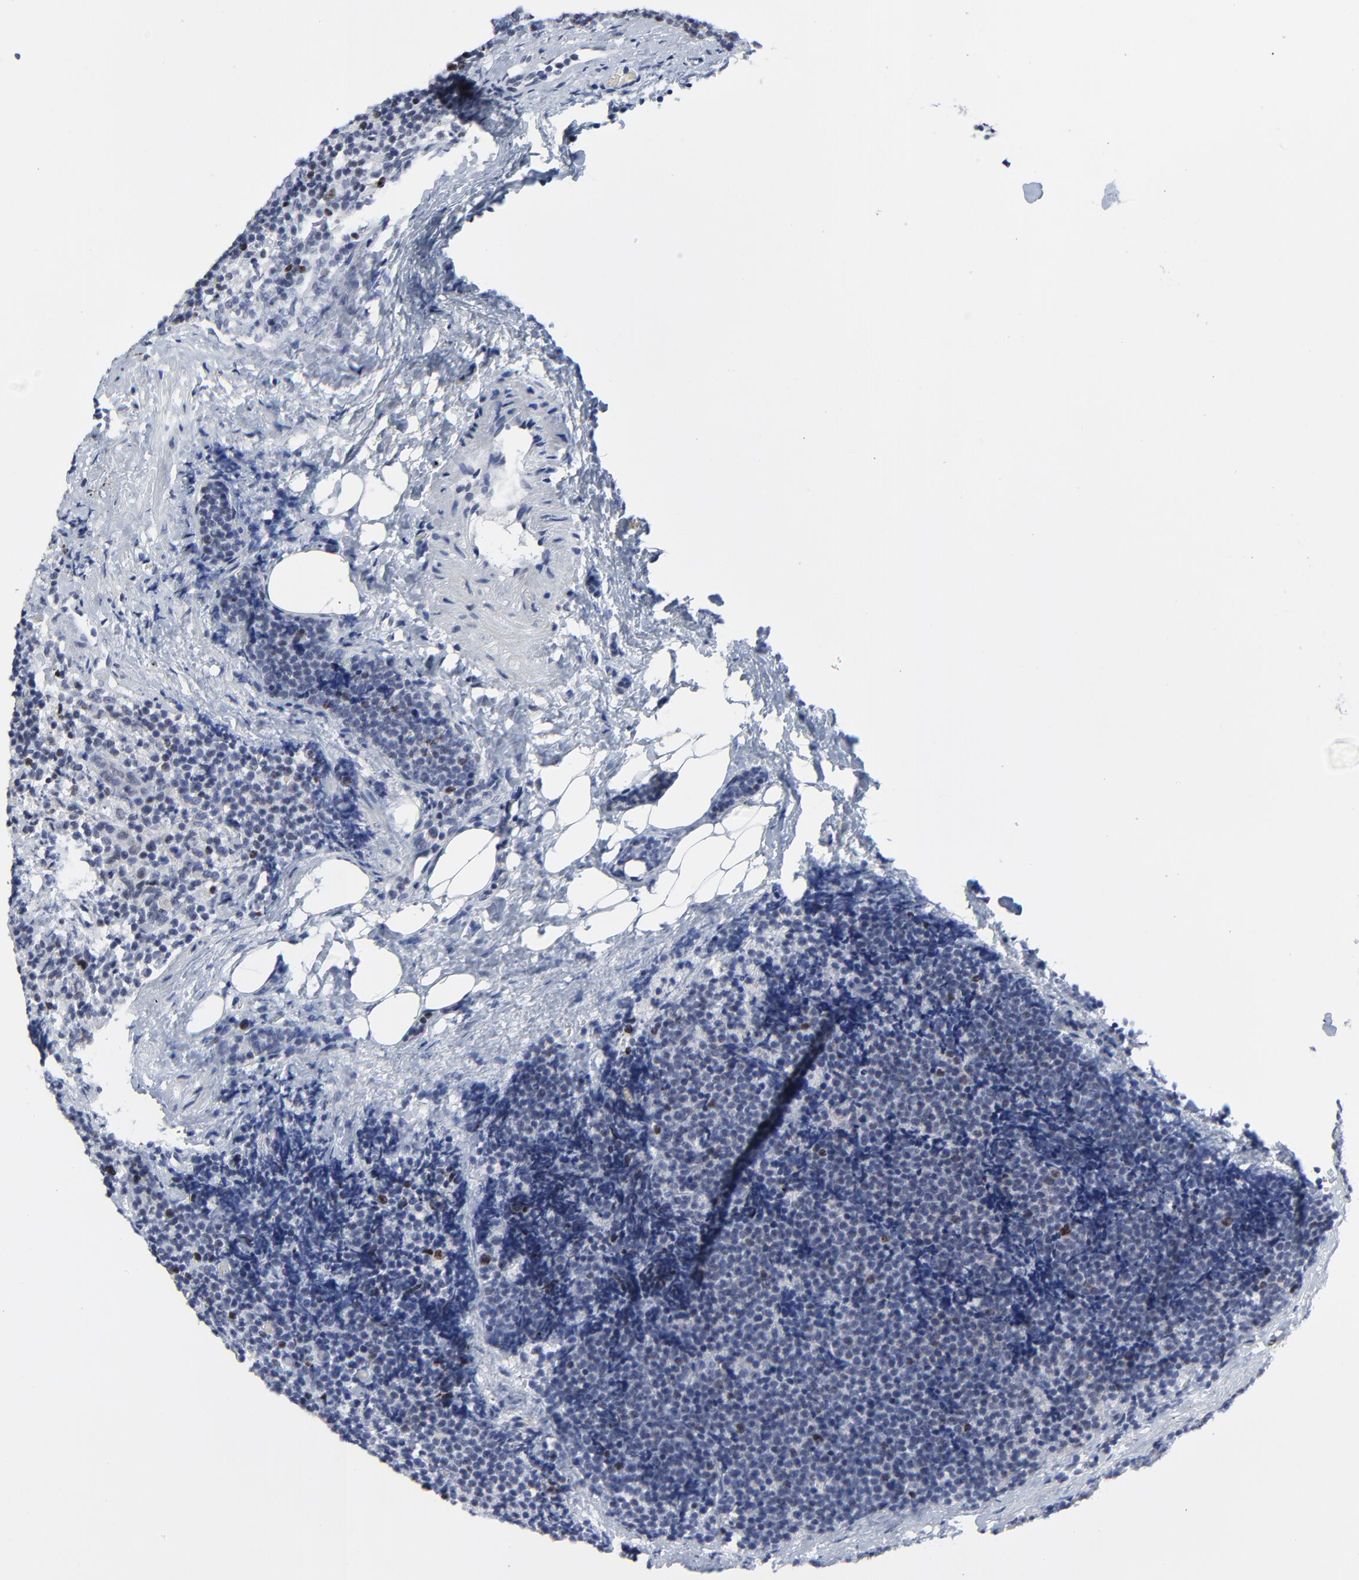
{"staining": {"intensity": "moderate", "quantity": "<25%", "location": "nuclear"}, "tissue": "lymphoma", "cell_type": "Tumor cells", "image_type": "cancer", "snomed": [{"axis": "morphology", "description": "Malignant lymphoma, non-Hodgkin's type, High grade"}, {"axis": "topography", "description": "Lymph node"}], "caption": "The image demonstrates immunohistochemical staining of malignant lymphoma, non-Hodgkin's type (high-grade). There is moderate nuclear expression is present in about <25% of tumor cells. The protein of interest is stained brown, and the nuclei are stained in blue (DAB (3,3'-diaminobenzidine) IHC with brightfield microscopy, high magnification).", "gene": "ZNF589", "patient": {"sex": "female", "age": 58}}